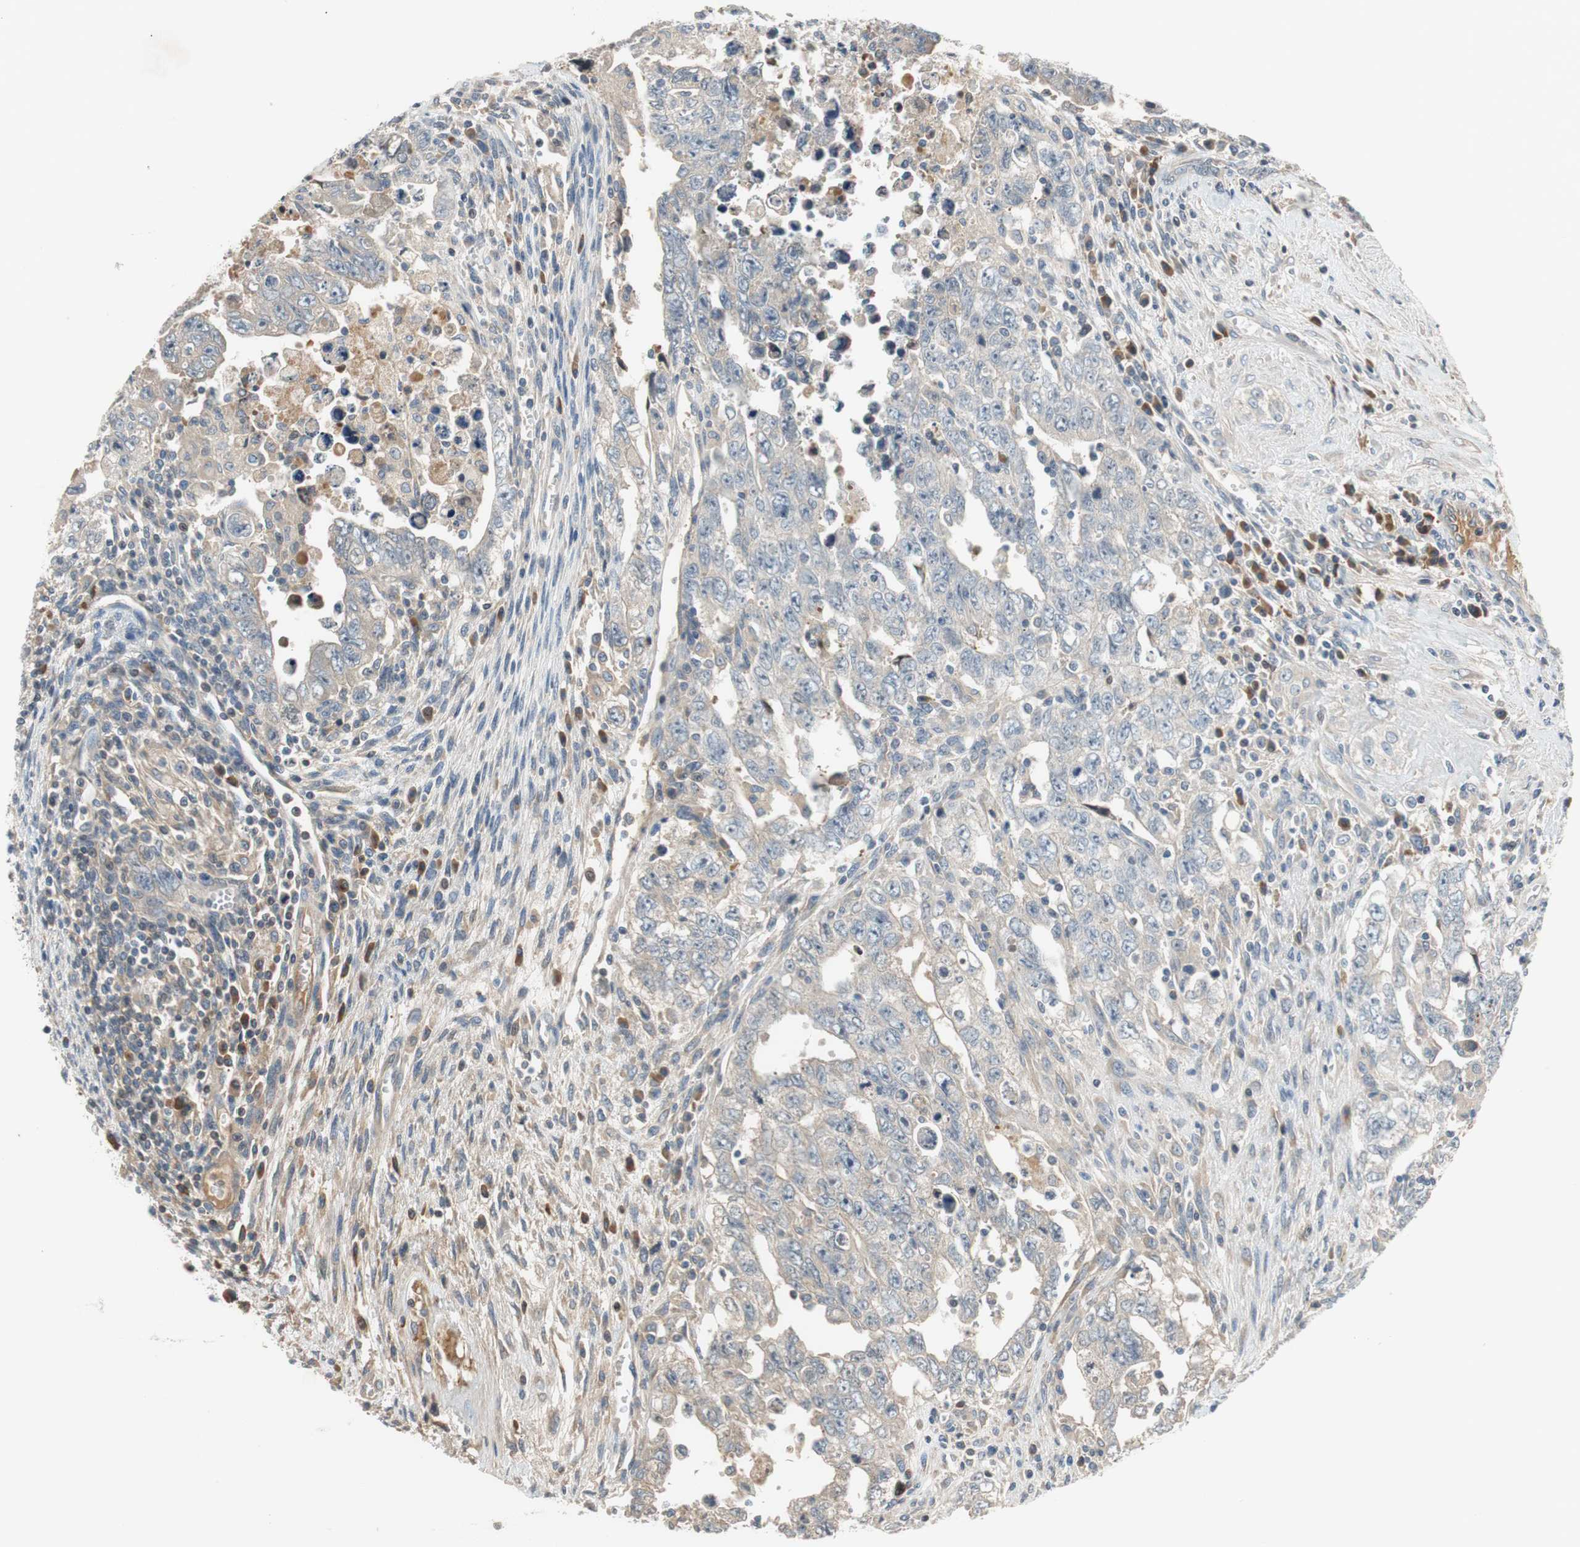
{"staining": {"intensity": "weak", "quantity": "<25%", "location": "cytoplasmic/membranous"}, "tissue": "testis cancer", "cell_type": "Tumor cells", "image_type": "cancer", "snomed": [{"axis": "morphology", "description": "Carcinoma, Embryonal, NOS"}, {"axis": "topography", "description": "Testis"}], "caption": "Tumor cells are negative for protein expression in human testis cancer.", "gene": "C4A", "patient": {"sex": "male", "age": 28}}